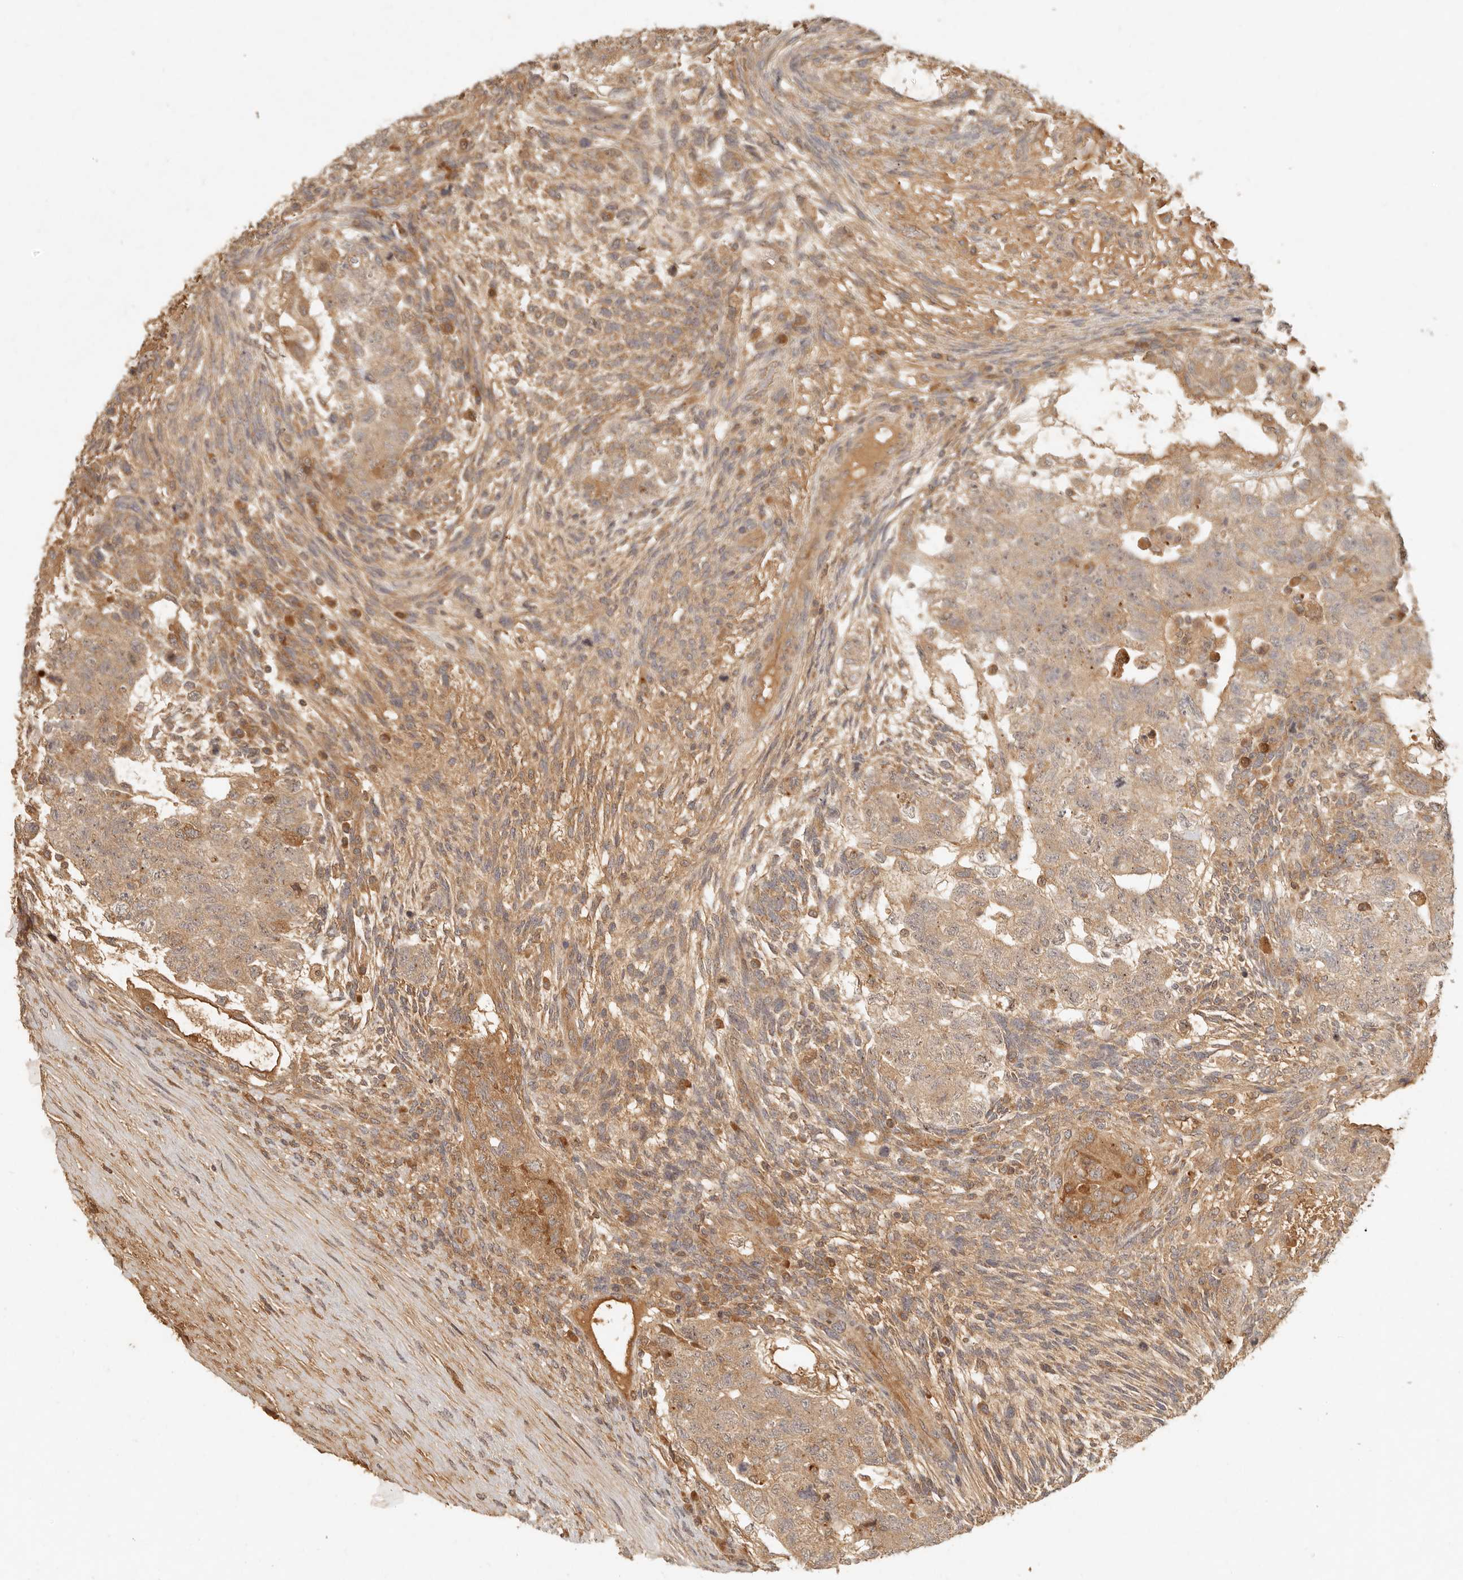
{"staining": {"intensity": "moderate", "quantity": ">75%", "location": "cytoplasmic/membranous"}, "tissue": "testis cancer", "cell_type": "Tumor cells", "image_type": "cancer", "snomed": [{"axis": "morphology", "description": "Normal tissue, NOS"}, {"axis": "morphology", "description": "Carcinoma, Embryonal, NOS"}, {"axis": "topography", "description": "Testis"}], "caption": "Protein expression analysis of embryonal carcinoma (testis) displays moderate cytoplasmic/membranous positivity in approximately >75% of tumor cells. The staining was performed using DAB (3,3'-diaminobenzidine), with brown indicating positive protein expression. Nuclei are stained blue with hematoxylin.", "gene": "ANKRD61", "patient": {"sex": "male", "age": 36}}